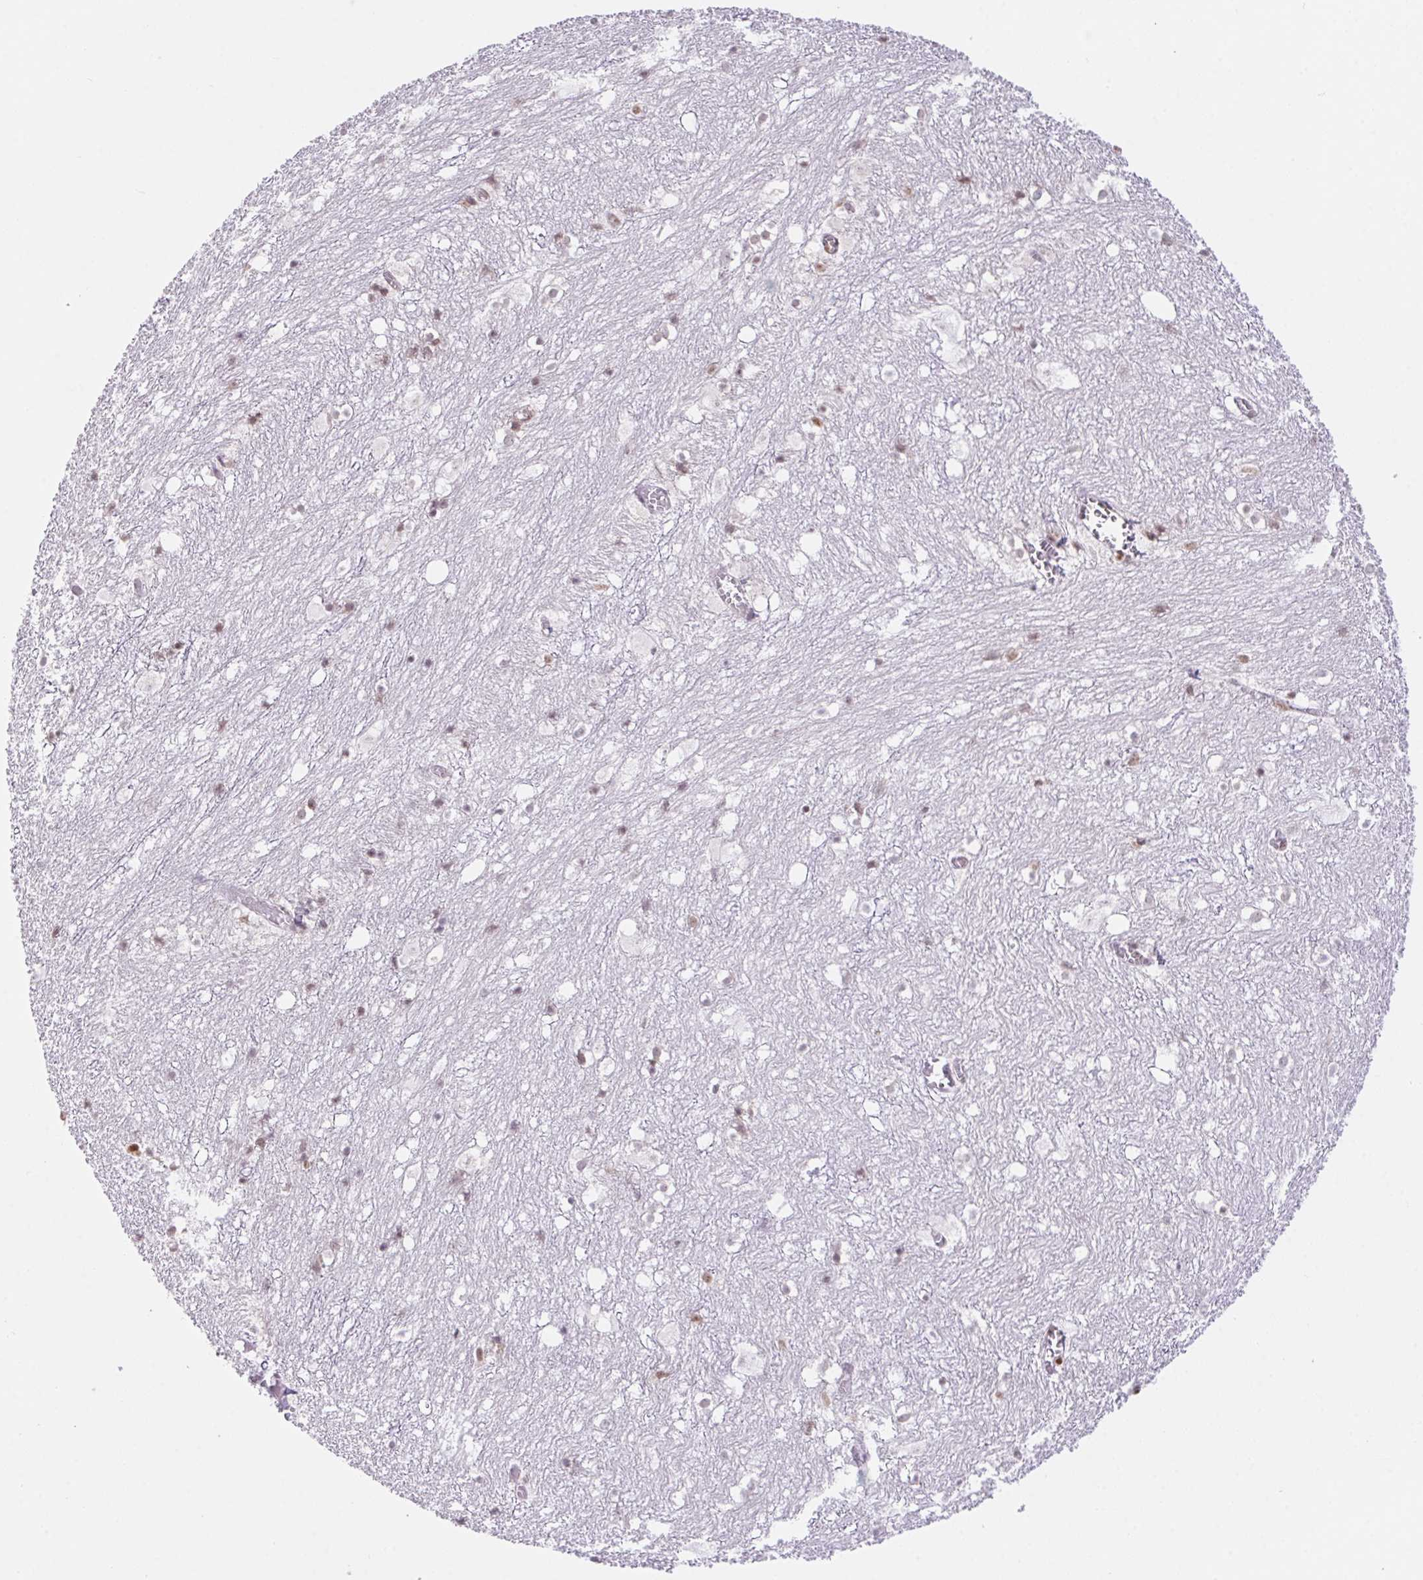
{"staining": {"intensity": "moderate", "quantity": "<25%", "location": "nuclear"}, "tissue": "hippocampus", "cell_type": "Glial cells", "image_type": "normal", "snomed": [{"axis": "morphology", "description": "Normal tissue, NOS"}, {"axis": "topography", "description": "Hippocampus"}], "caption": "A high-resolution image shows immunohistochemistry (IHC) staining of normal hippocampus, which exhibits moderate nuclear expression in approximately <25% of glial cells.", "gene": "POLD3", "patient": {"sex": "female", "age": 52}}